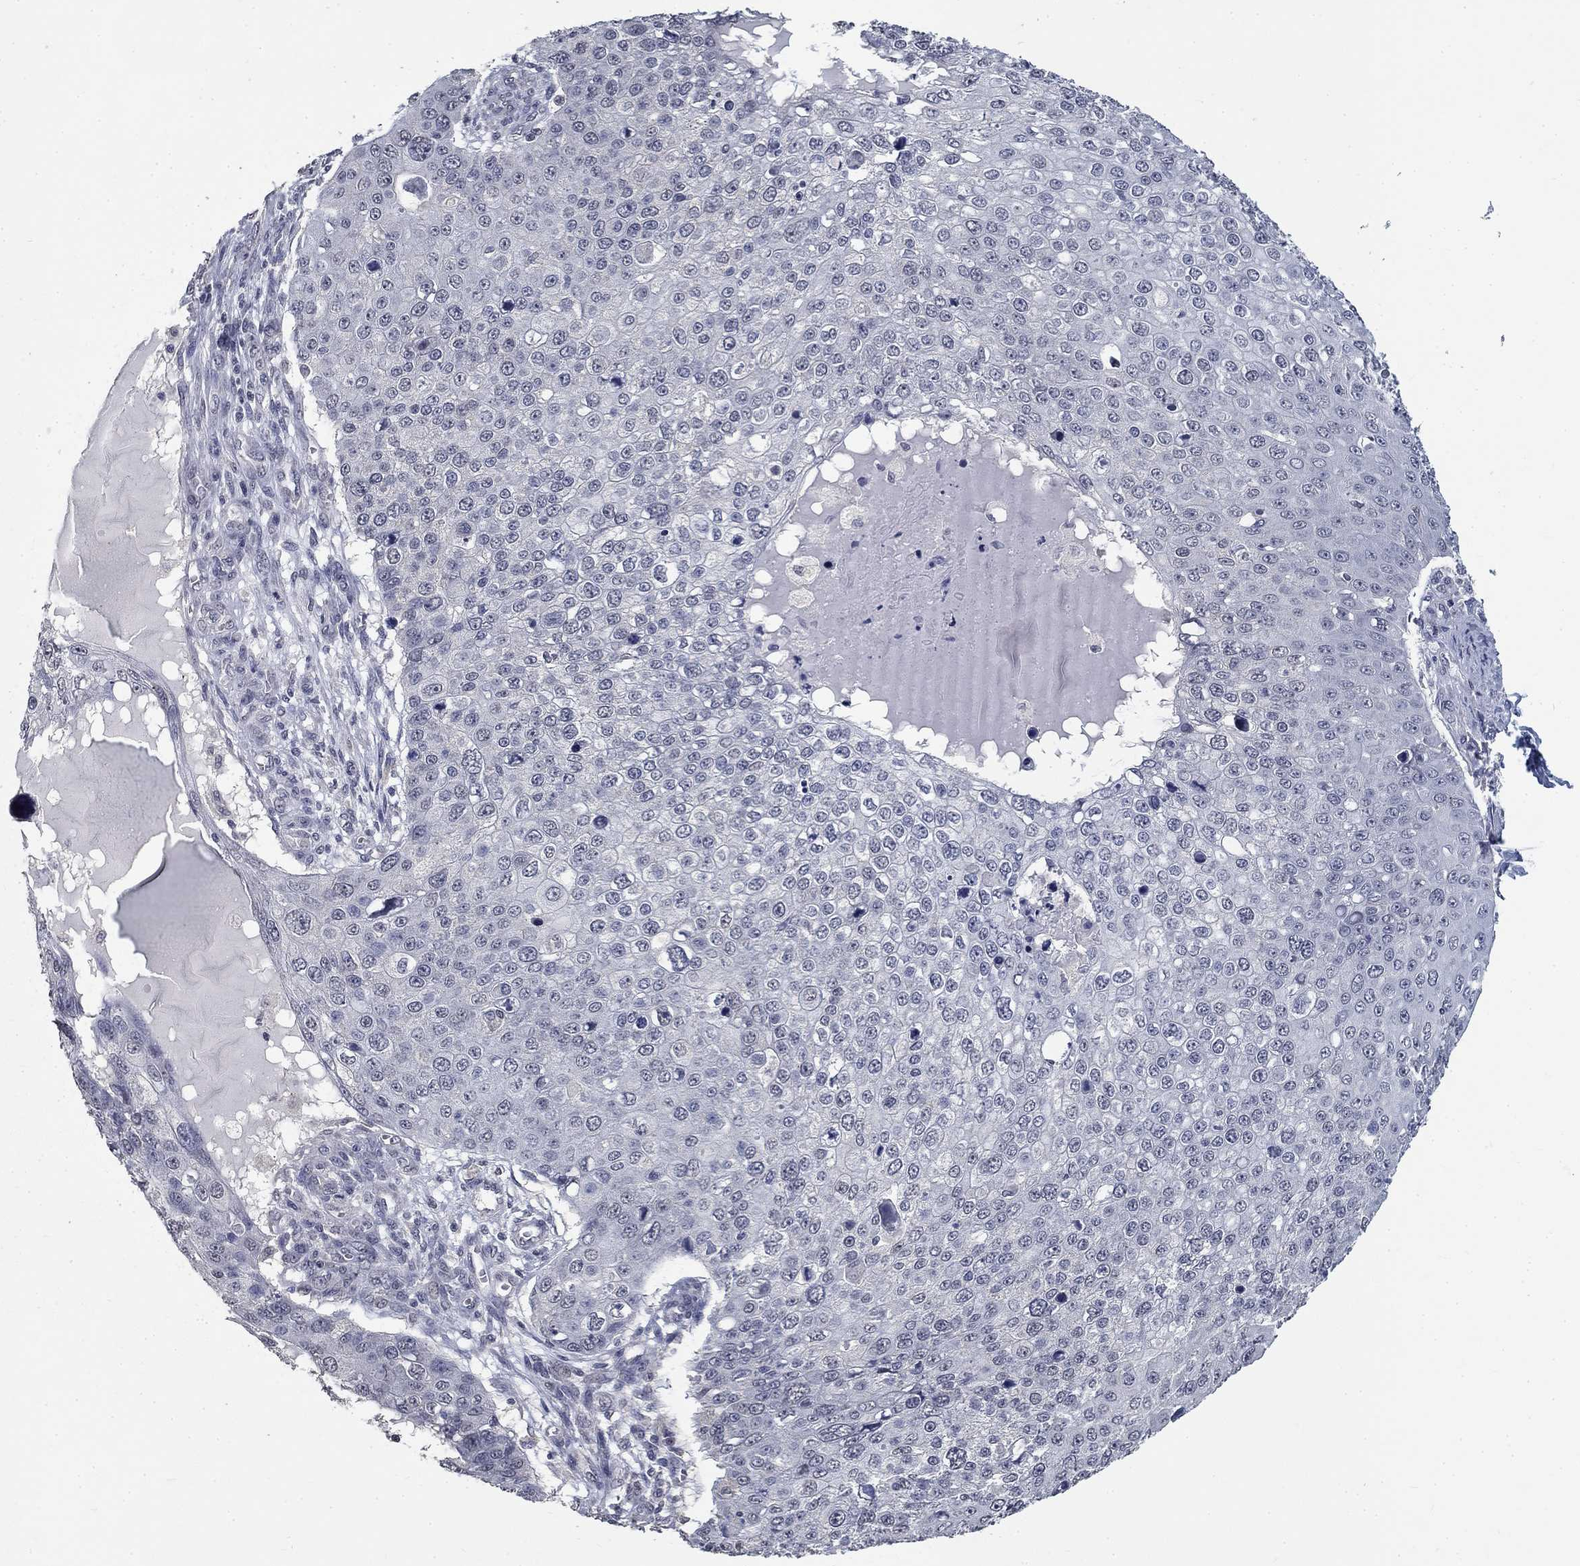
{"staining": {"intensity": "negative", "quantity": "none", "location": "none"}, "tissue": "skin cancer", "cell_type": "Tumor cells", "image_type": "cancer", "snomed": [{"axis": "morphology", "description": "Squamous cell carcinoma, NOS"}, {"axis": "topography", "description": "Skin"}], "caption": "There is no significant expression in tumor cells of skin cancer. Nuclei are stained in blue.", "gene": "SPATA33", "patient": {"sex": "male", "age": 71}}